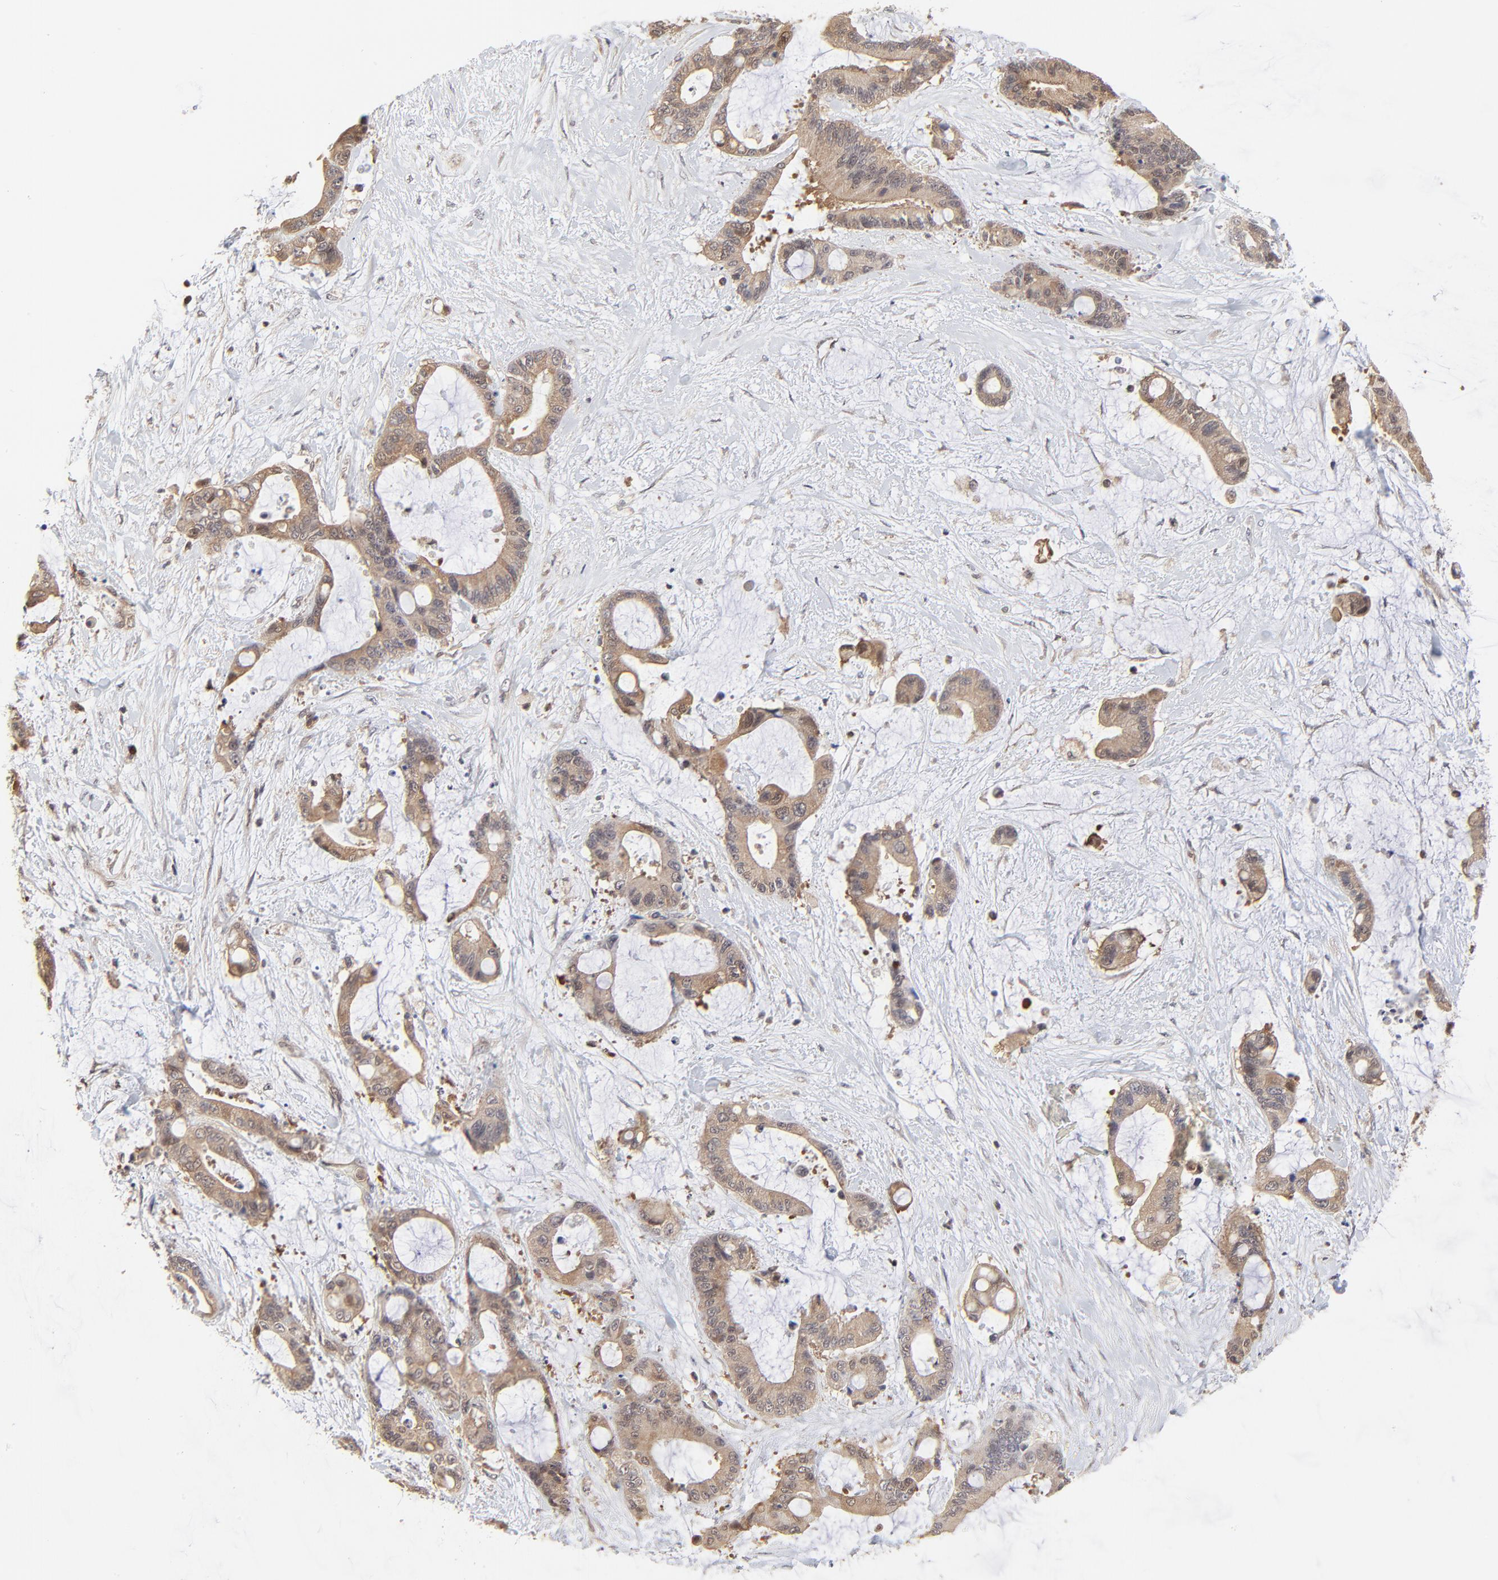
{"staining": {"intensity": "weak", "quantity": ">75%", "location": "cytoplasmic/membranous"}, "tissue": "liver cancer", "cell_type": "Tumor cells", "image_type": "cancer", "snomed": [{"axis": "morphology", "description": "Cholangiocarcinoma"}, {"axis": "topography", "description": "Liver"}], "caption": "Human cholangiocarcinoma (liver) stained with a protein marker exhibits weak staining in tumor cells.", "gene": "CASP3", "patient": {"sex": "female", "age": 73}}